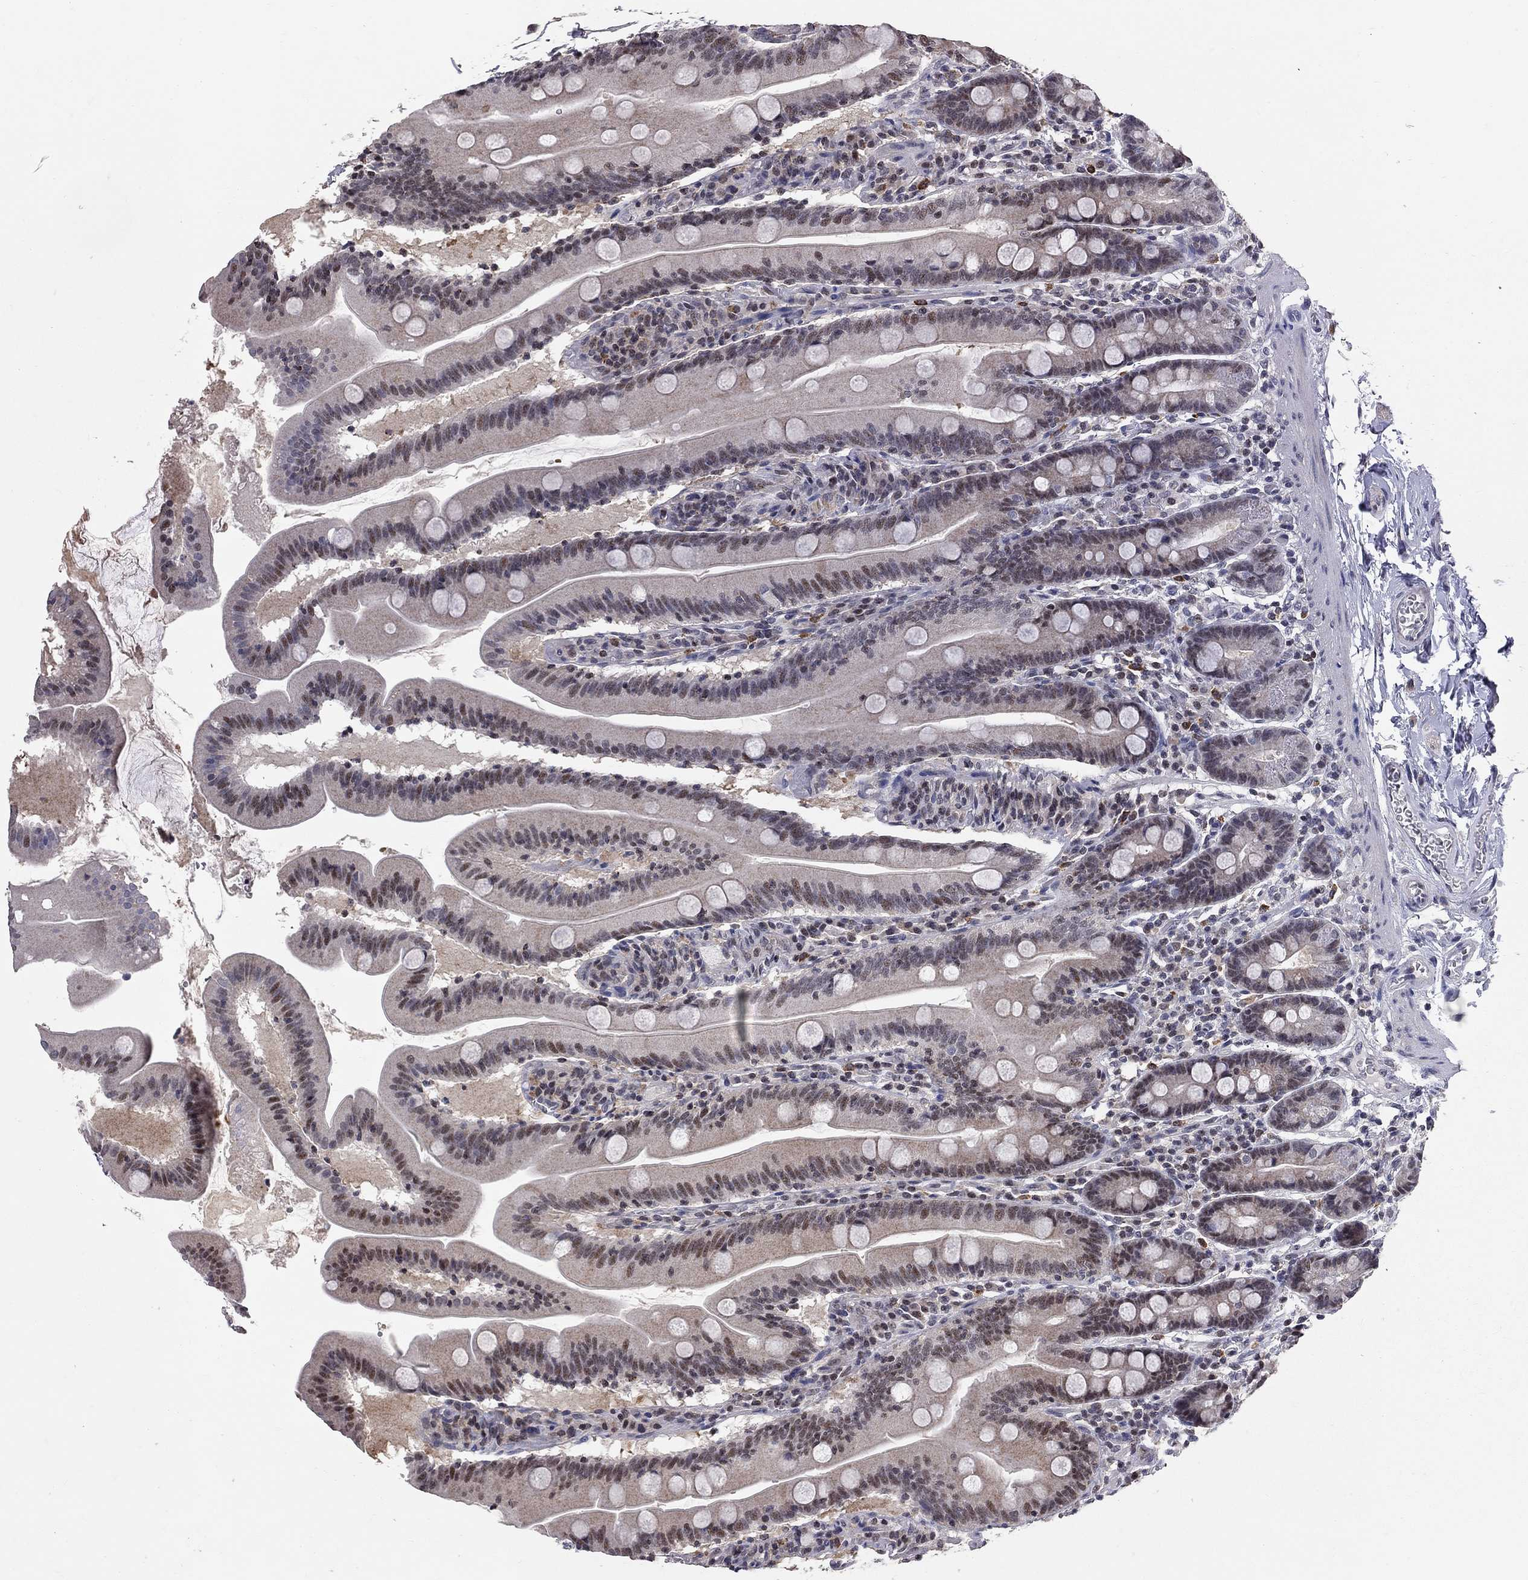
{"staining": {"intensity": "weak", "quantity": "25%-75%", "location": "nuclear"}, "tissue": "small intestine", "cell_type": "Glandular cells", "image_type": "normal", "snomed": [{"axis": "morphology", "description": "Normal tissue, NOS"}, {"axis": "topography", "description": "Small intestine"}], "caption": "Protein expression by immunohistochemistry (IHC) demonstrates weak nuclear expression in about 25%-75% of glandular cells in normal small intestine. The protein is stained brown, and the nuclei are stained in blue (DAB IHC with brightfield microscopy, high magnification).", "gene": "HDAC3", "patient": {"sex": "male", "age": 37}}